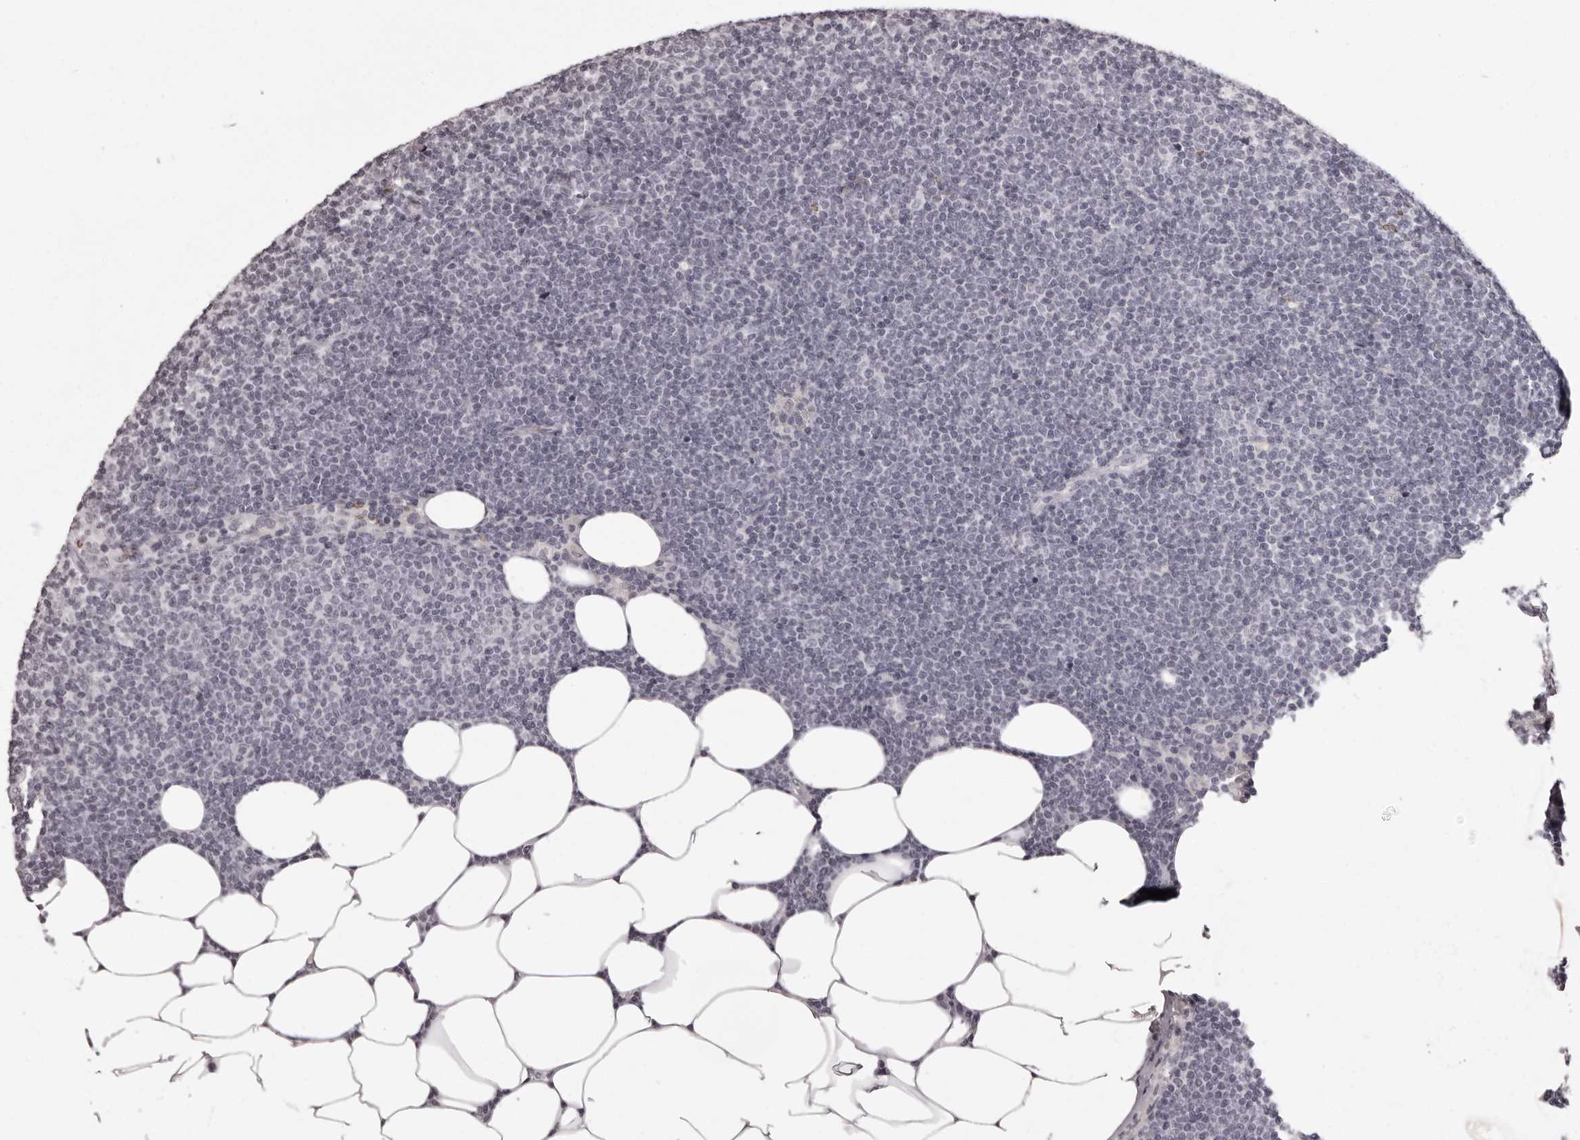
{"staining": {"intensity": "negative", "quantity": "none", "location": "none"}, "tissue": "lymphoma", "cell_type": "Tumor cells", "image_type": "cancer", "snomed": [{"axis": "morphology", "description": "Malignant lymphoma, non-Hodgkin's type, Low grade"}, {"axis": "topography", "description": "Lymph node"}], "caption": "The micrograph demonstrates no significant staining in tumor cells of lymphoma.", "gene": "C8orf74", "patient": {"sex": "female", "age": 53}}